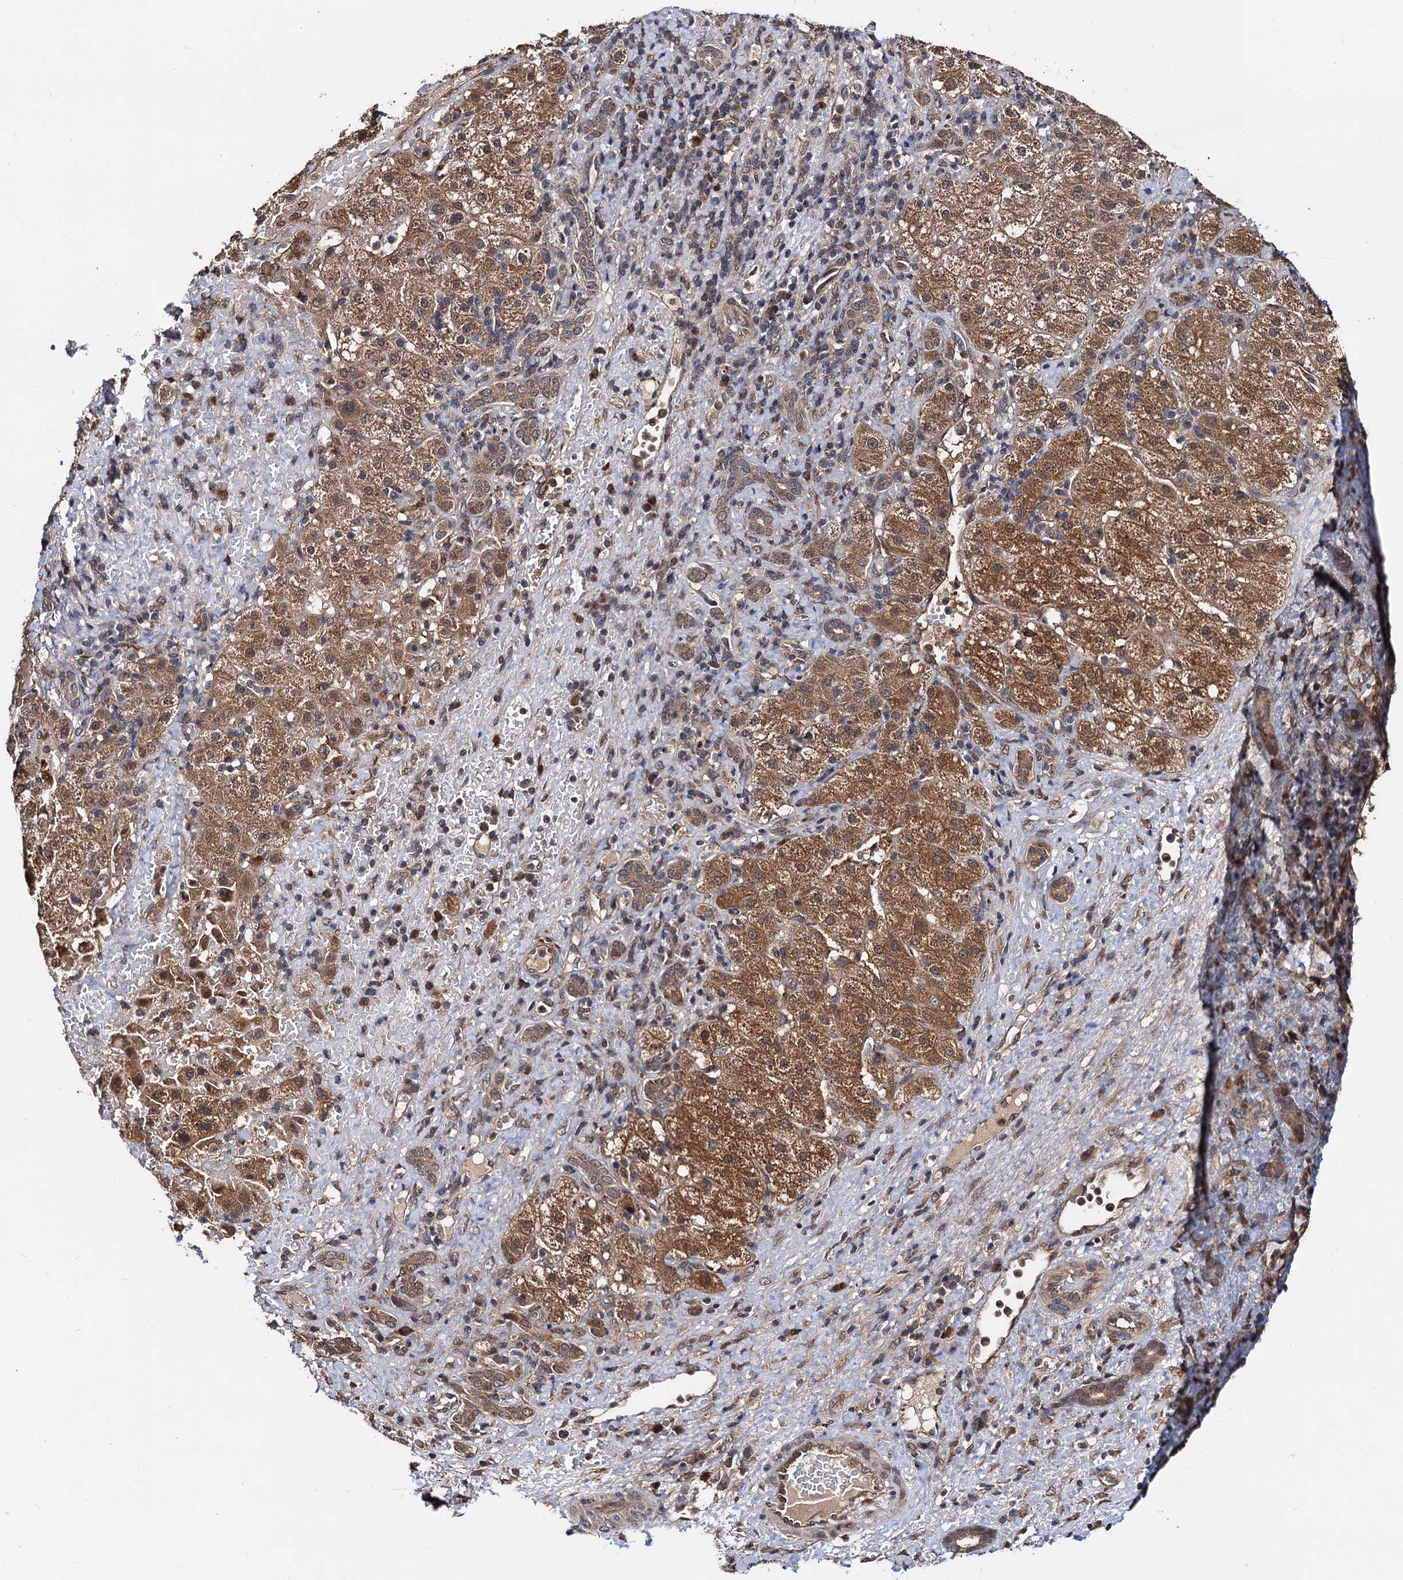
{"staining": {"intensity": "moderate", "quantity": ">75%", "location": "cytoplasmic/membranous"}, "tissue": "liver cancer", "cell_type": "Tumor cells", "image_type": "cancer", "snomed": [{"axis": "morphology", "description": "Normal tissue, NOS"}, {"axis": "morphology", "description": "Carcinoma, Hepatocellular, NOS"}, {"axis": "topography", "description": "Liver"}], "caption": "High-magnification brightfield microscopy of hepatocellular carcinoma (liver) stained with DAB (3,3'-diaminobenzidine) (brown) and counterstained with hematoxylin (blue). tumor cells exhibit moderate cytoplasmic/membranous staining is appreciated in about>75% of cells.", "gene": "MIER2", "patient": {"sex": "male", "age": 57}}